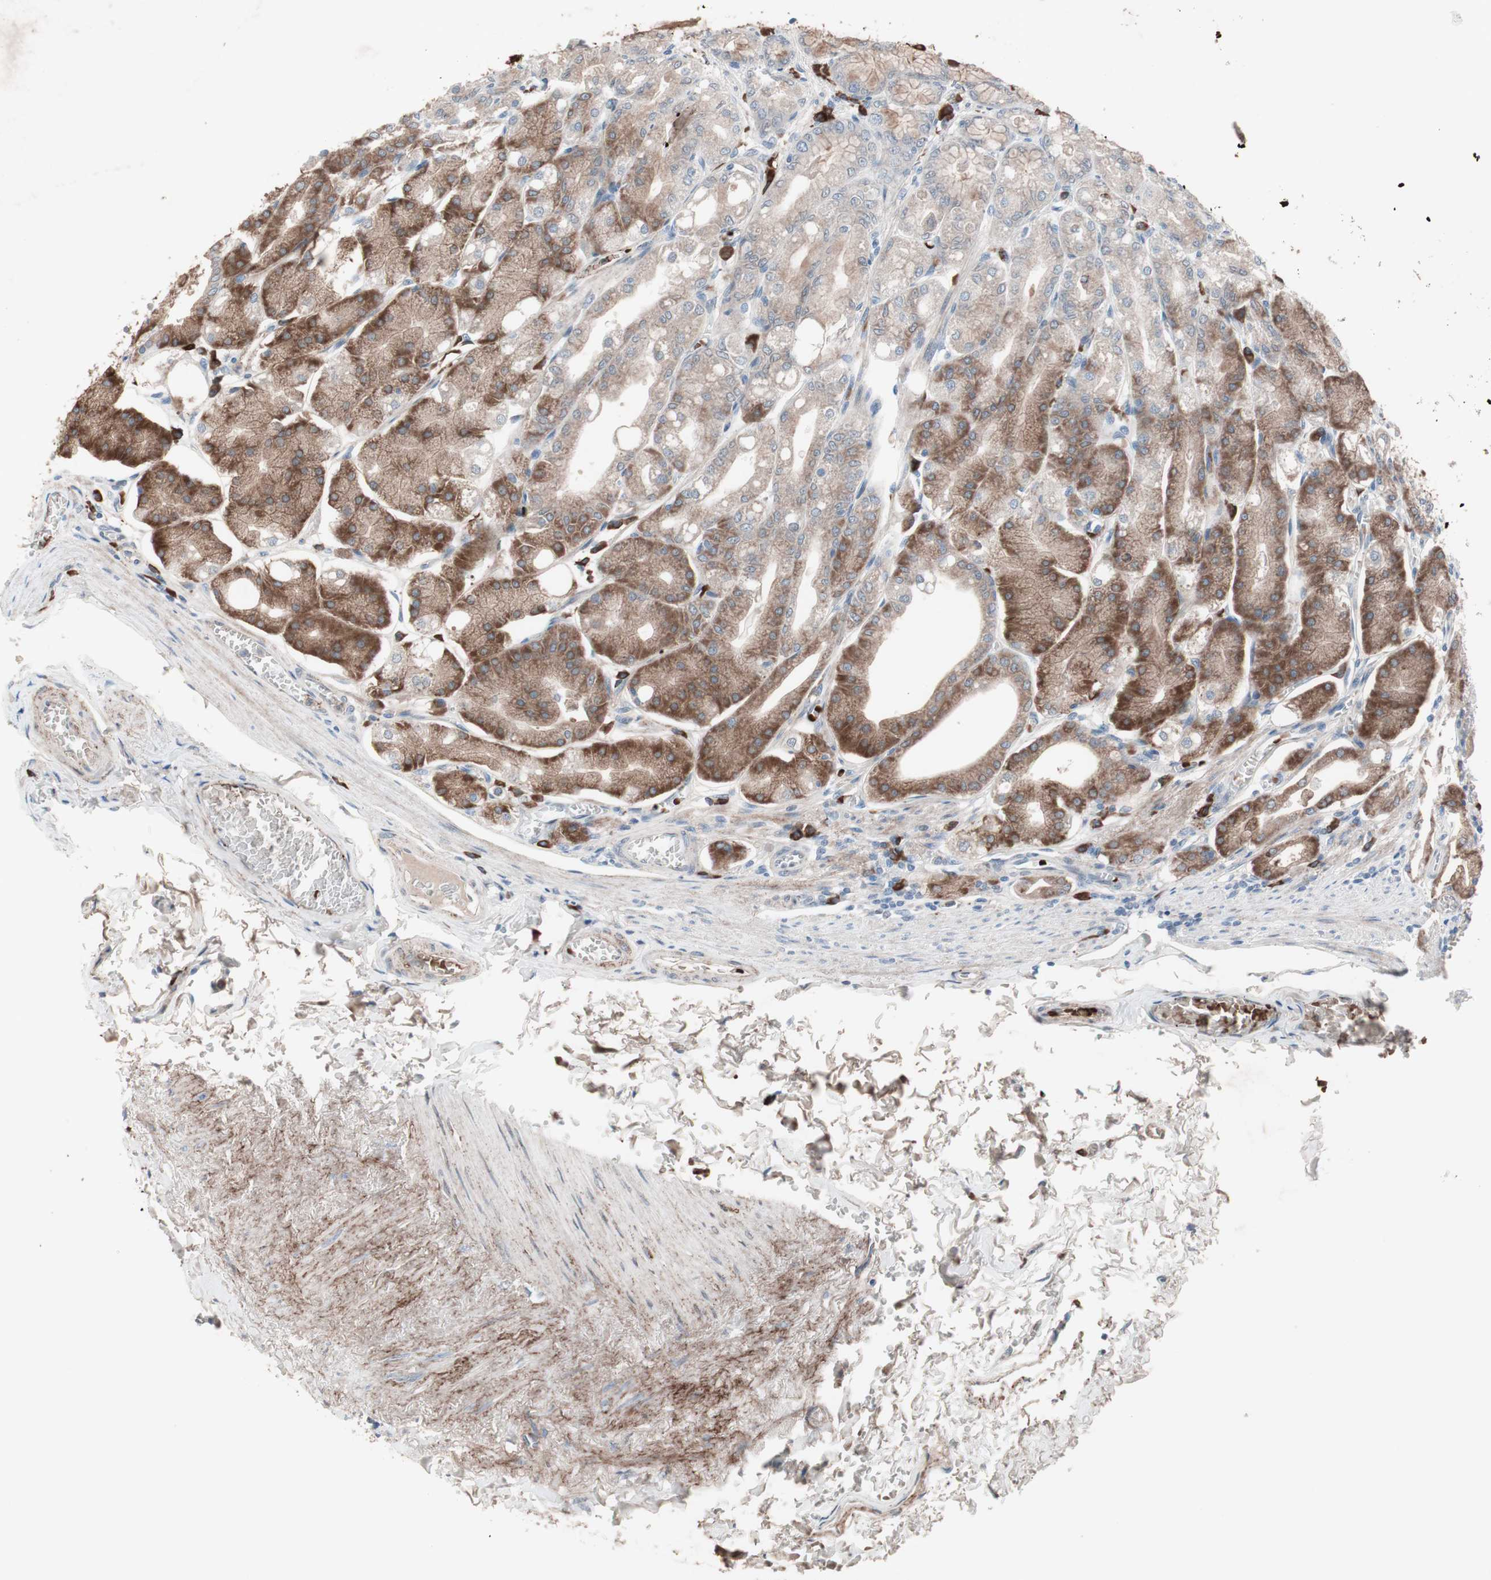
{"staining": {"intensity": "strong", "quantity": "25%-75%", "location": "cytoplasmic/membranous"}, "tissue": "stomach", "cell_type": "Glandular cells", "image_type": "normal", "snomed": [{"axis": "morphology", "description": "Normal tissue, NOS"}, {"axis": "topography", "description": "Stomach, lower"}], "caption": "Immunohistochemical staining of unremarkable stomach displays strong cytoplasmic/membranous protein positivity in approximately 25%-75% of glandular cells.", "gene": "GRB7", "patient": {"sex": "male", "age": 71}}